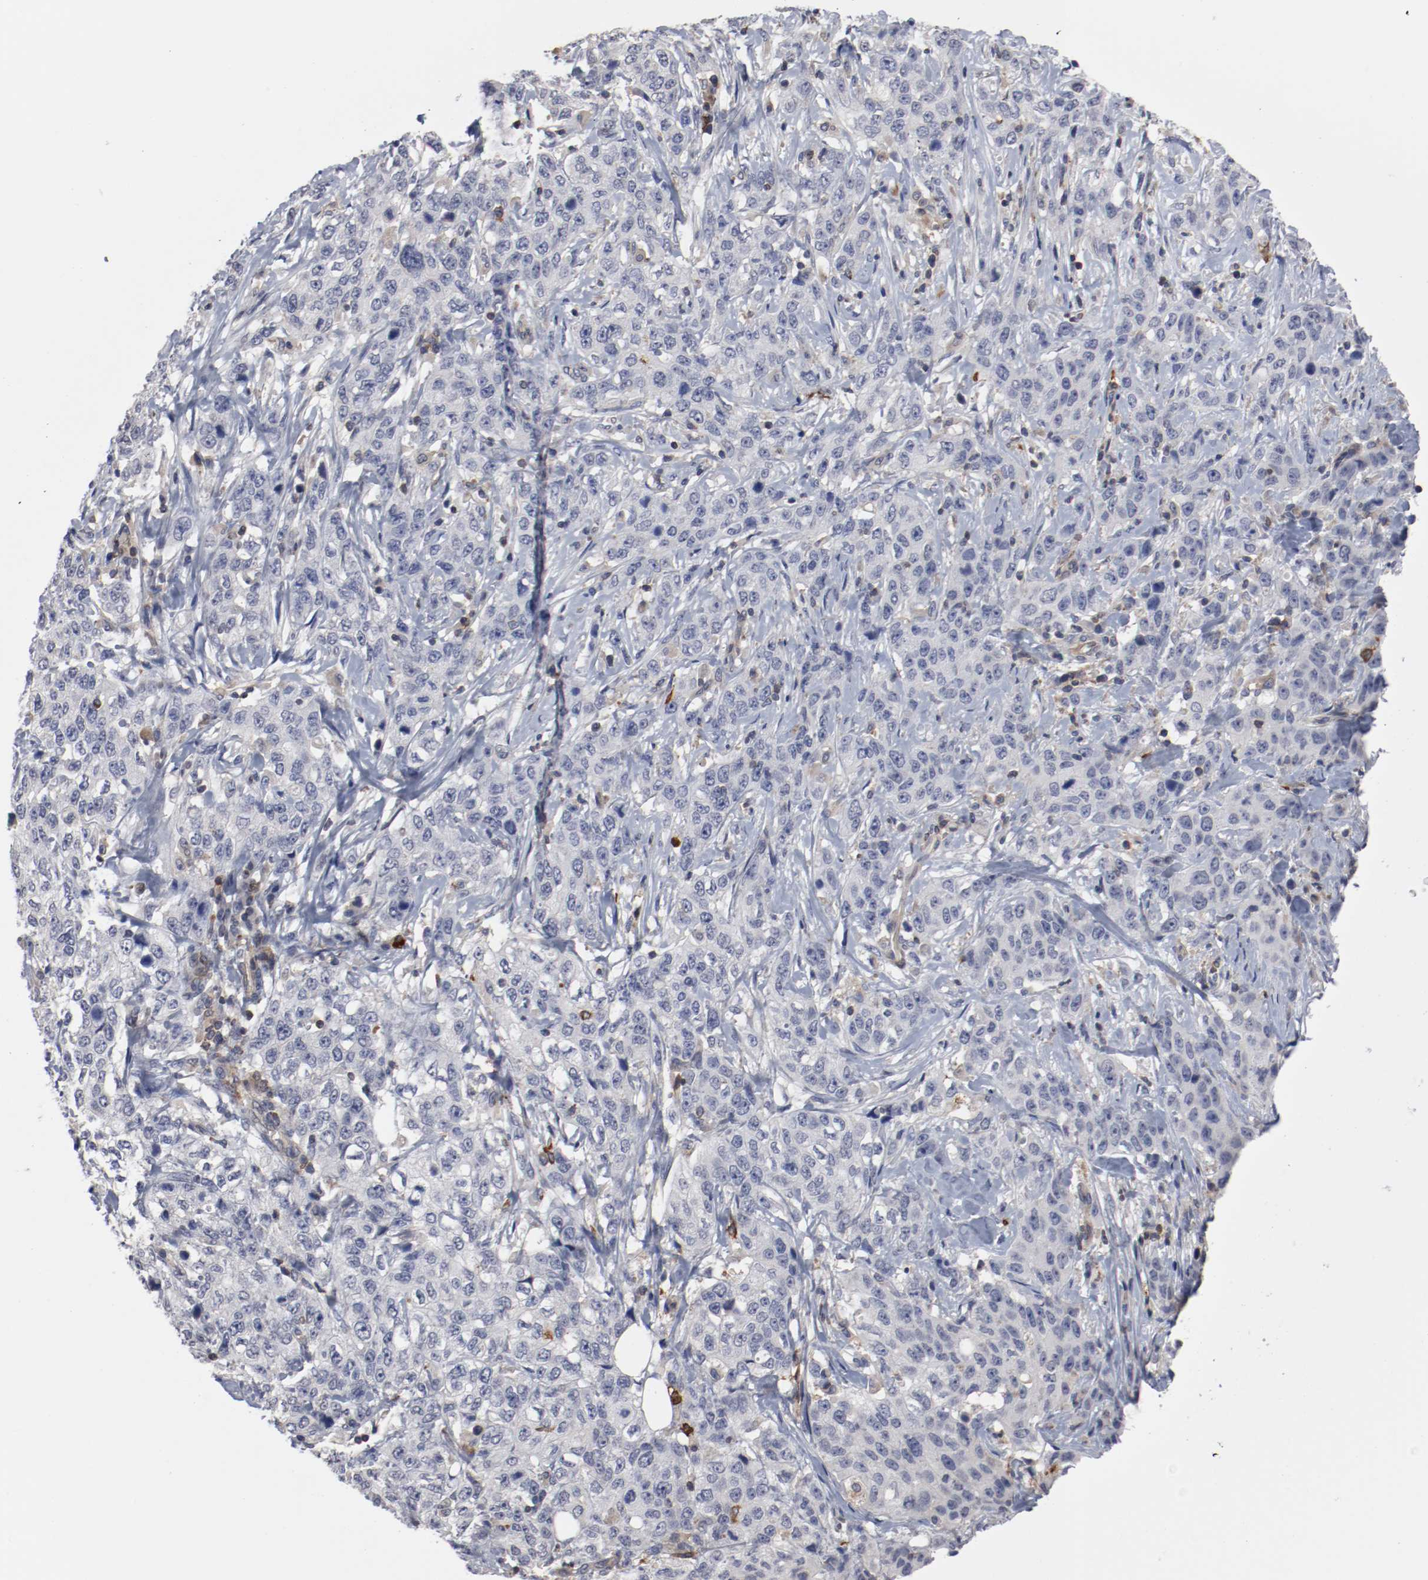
{"staining": {"intensity": "negative", "quantity": "none", "location": "none"}, "tissue": "stomach cancer", "cell_type": "Tumor cells", "image_type": "cancer", "snomed": [{"axis": "morphology", "description": "Adenocarcinoma, NOS"}, {"axis": "topography", "description": "Stomach"}], "caption": "This is an immunohistochemistry (IHC) image of stomach cancer (adenocarcinoma). There is no expression in tumor cells.", "gene": "CBL", "patient": {"sex": "male", "age": 48}}